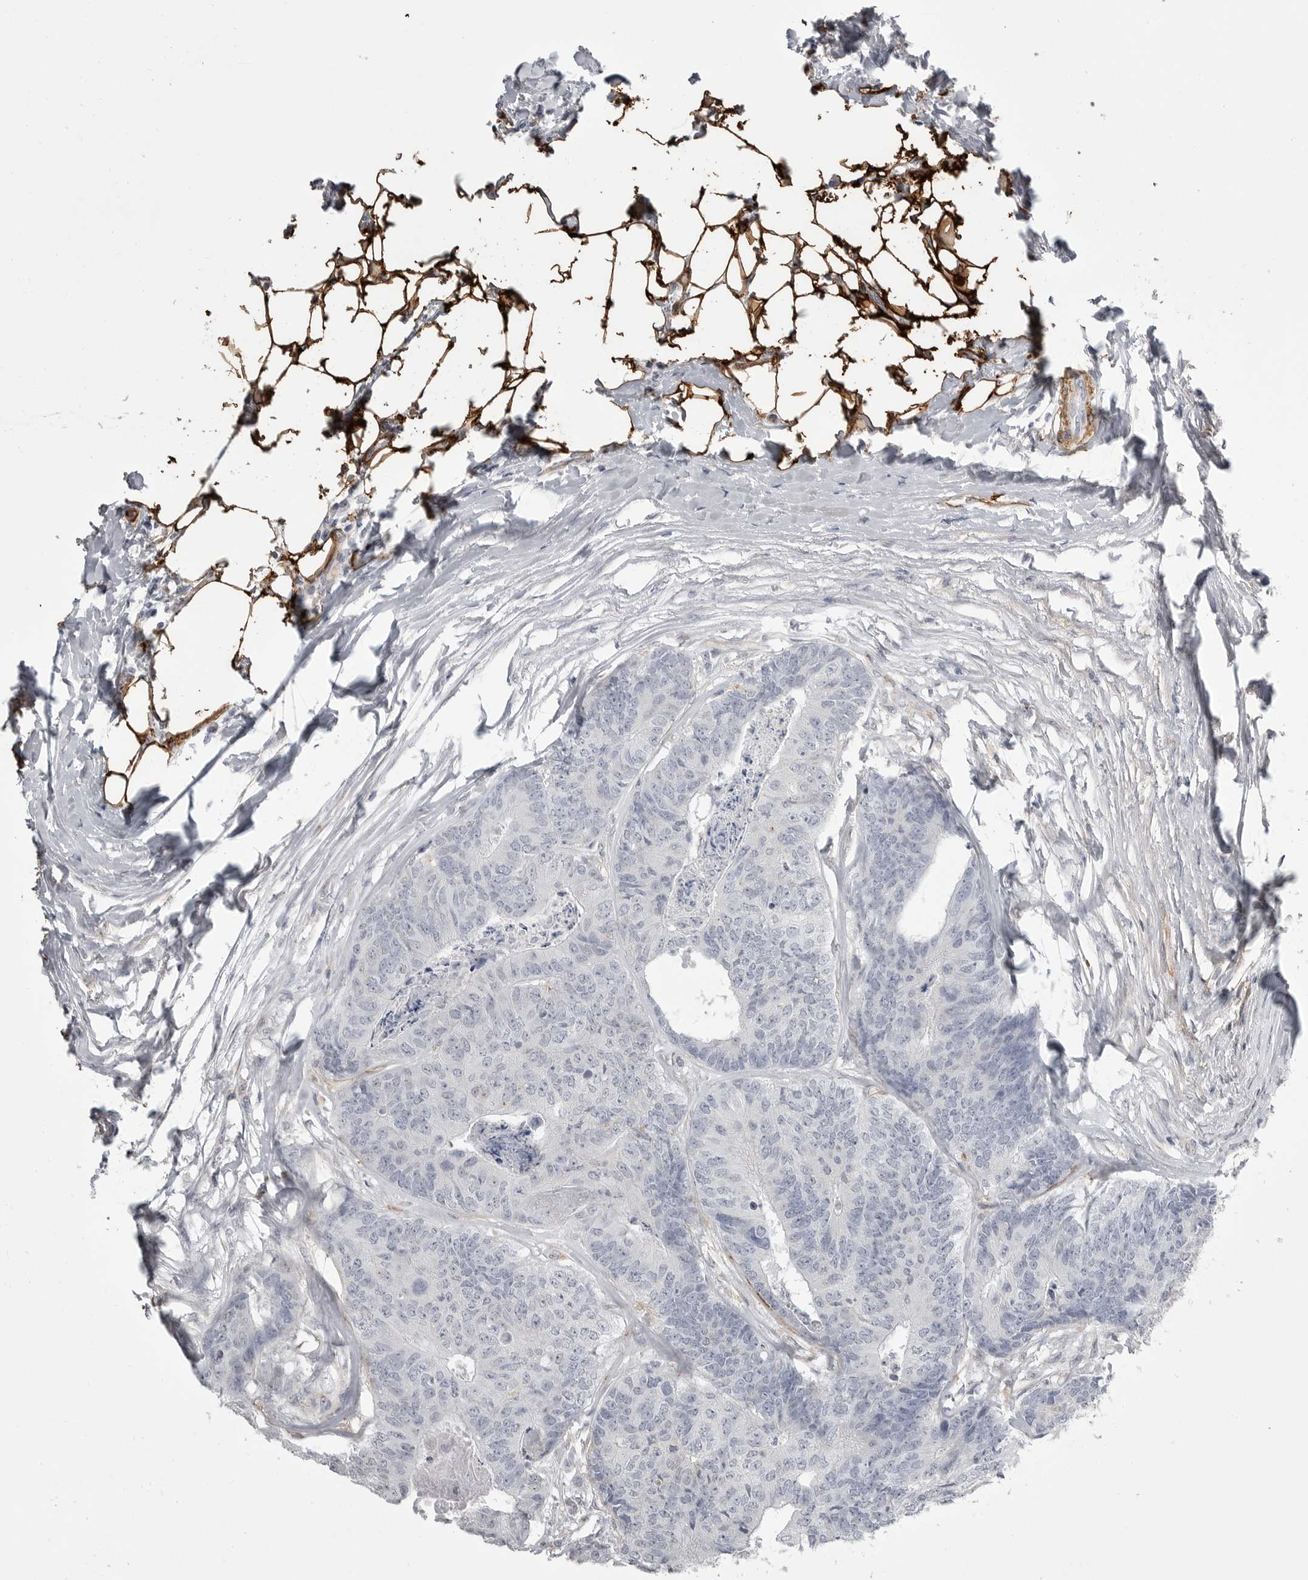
{"staining": {"intensity": "negative", "quantity": "none", "location": "none"}, "tissue": "colorectal cancer", "cell_type": "Tumor cells", "image_type": "cancer", "snomed": [{"axis": "morphology", "description": "Adenocarcinoma, NOS"}, {"axis": "topography", "description": "Colon"}], "caption": "Tumor cells are negative for protein expression in human colorectal cancer (adenocarcinoma).", "gene": "AOC3", "patient": {"sex": "female", "age": 67}}